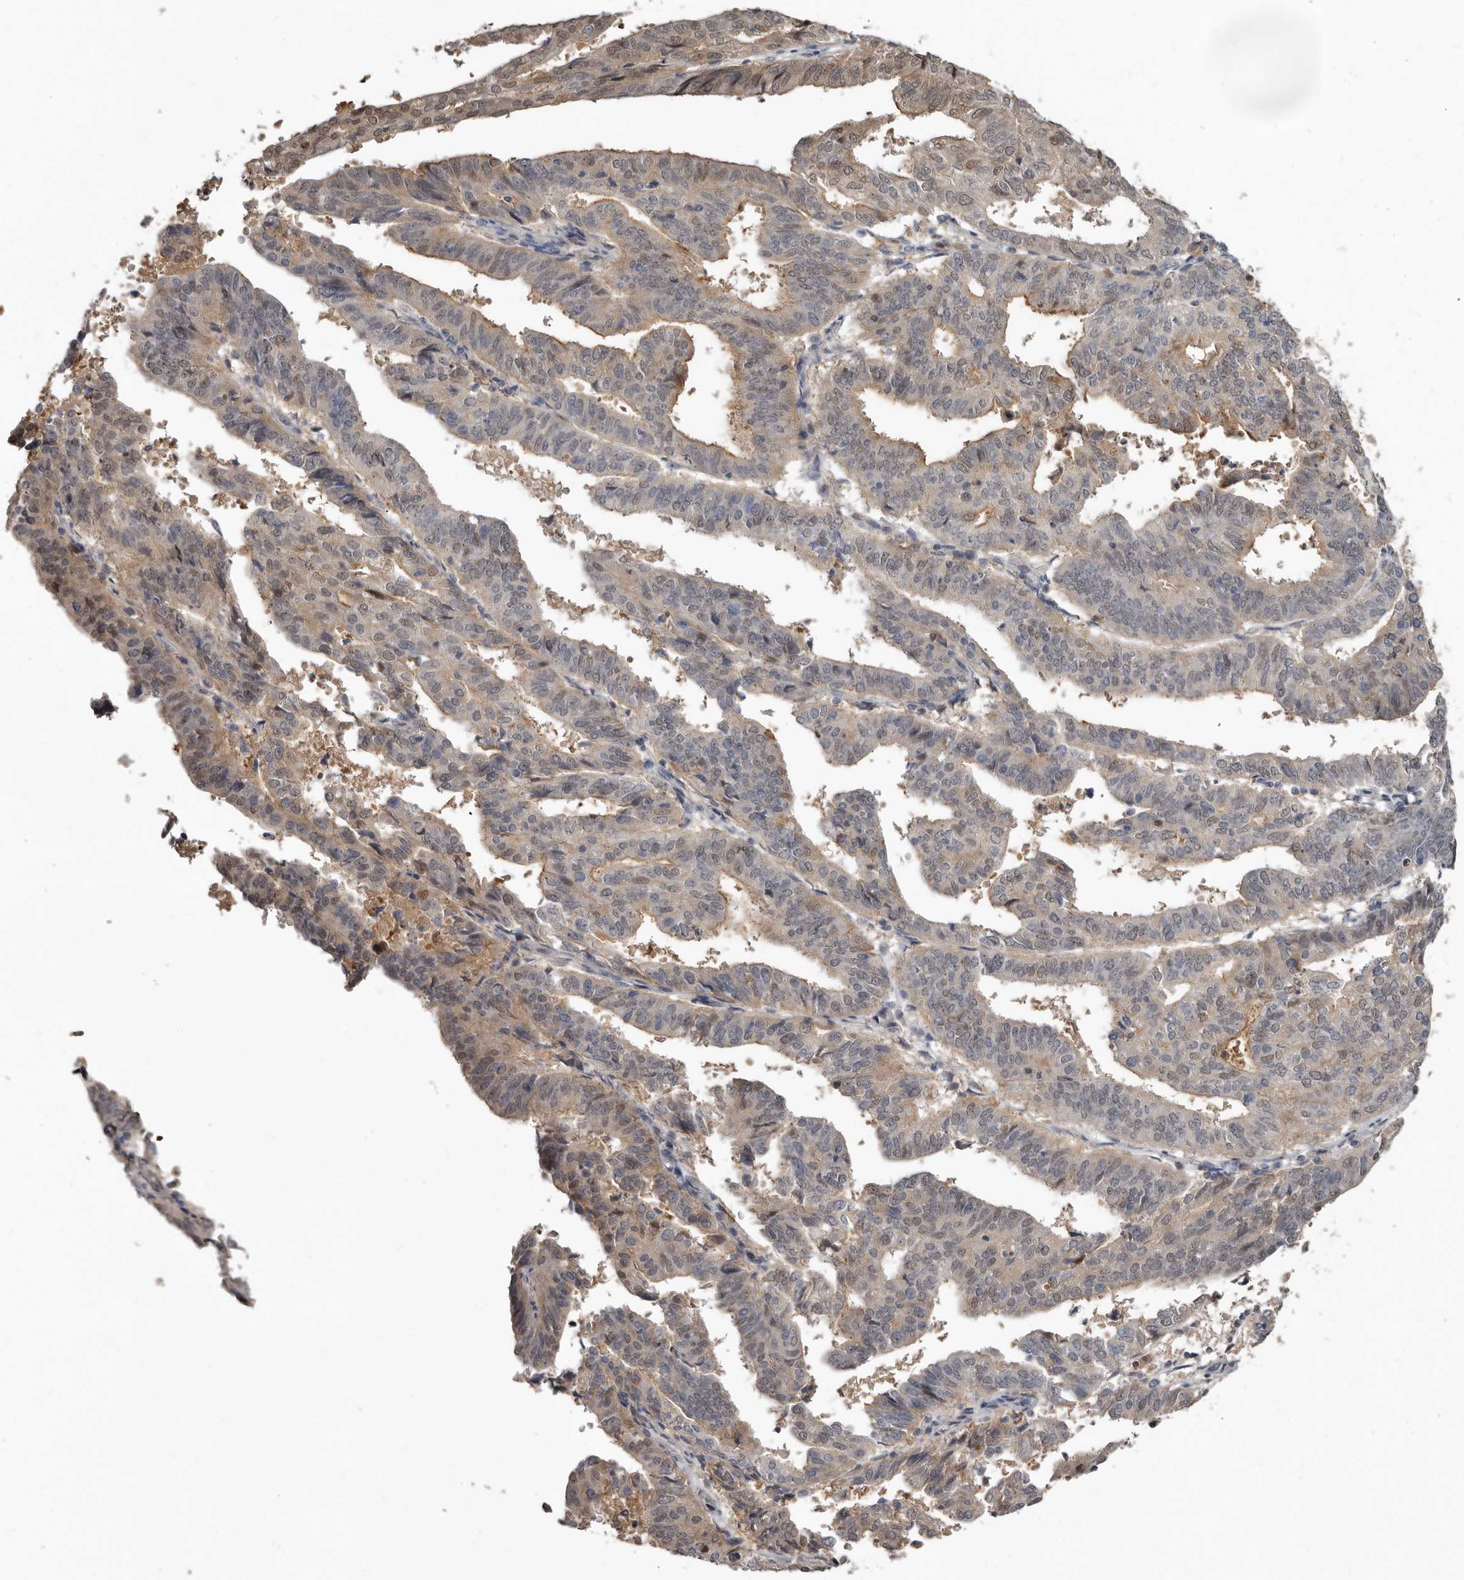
{"staining": {"intensity": "weak", "quantity": "25%-75%", "location": "cytoplasmic/membranous"}, "tissue": "endometrial cancer", "cell_type": "Tumor cells", "image_type": "cancer", "snomed": [{"axis": "morphology", "description": "Adenocarcinoma, NOS"}, {"axis": "topography", "description": "Uterus"}], "caption": "About 25%-75% of tumor cells in human endometrial cancer (adenocarcinoma) show weak cytoplasmic/membranous protein expression as visualized by brown immunohistochemical staining.", "gene": "RBKS", "patient": {"sex": "female", "age": 77}}